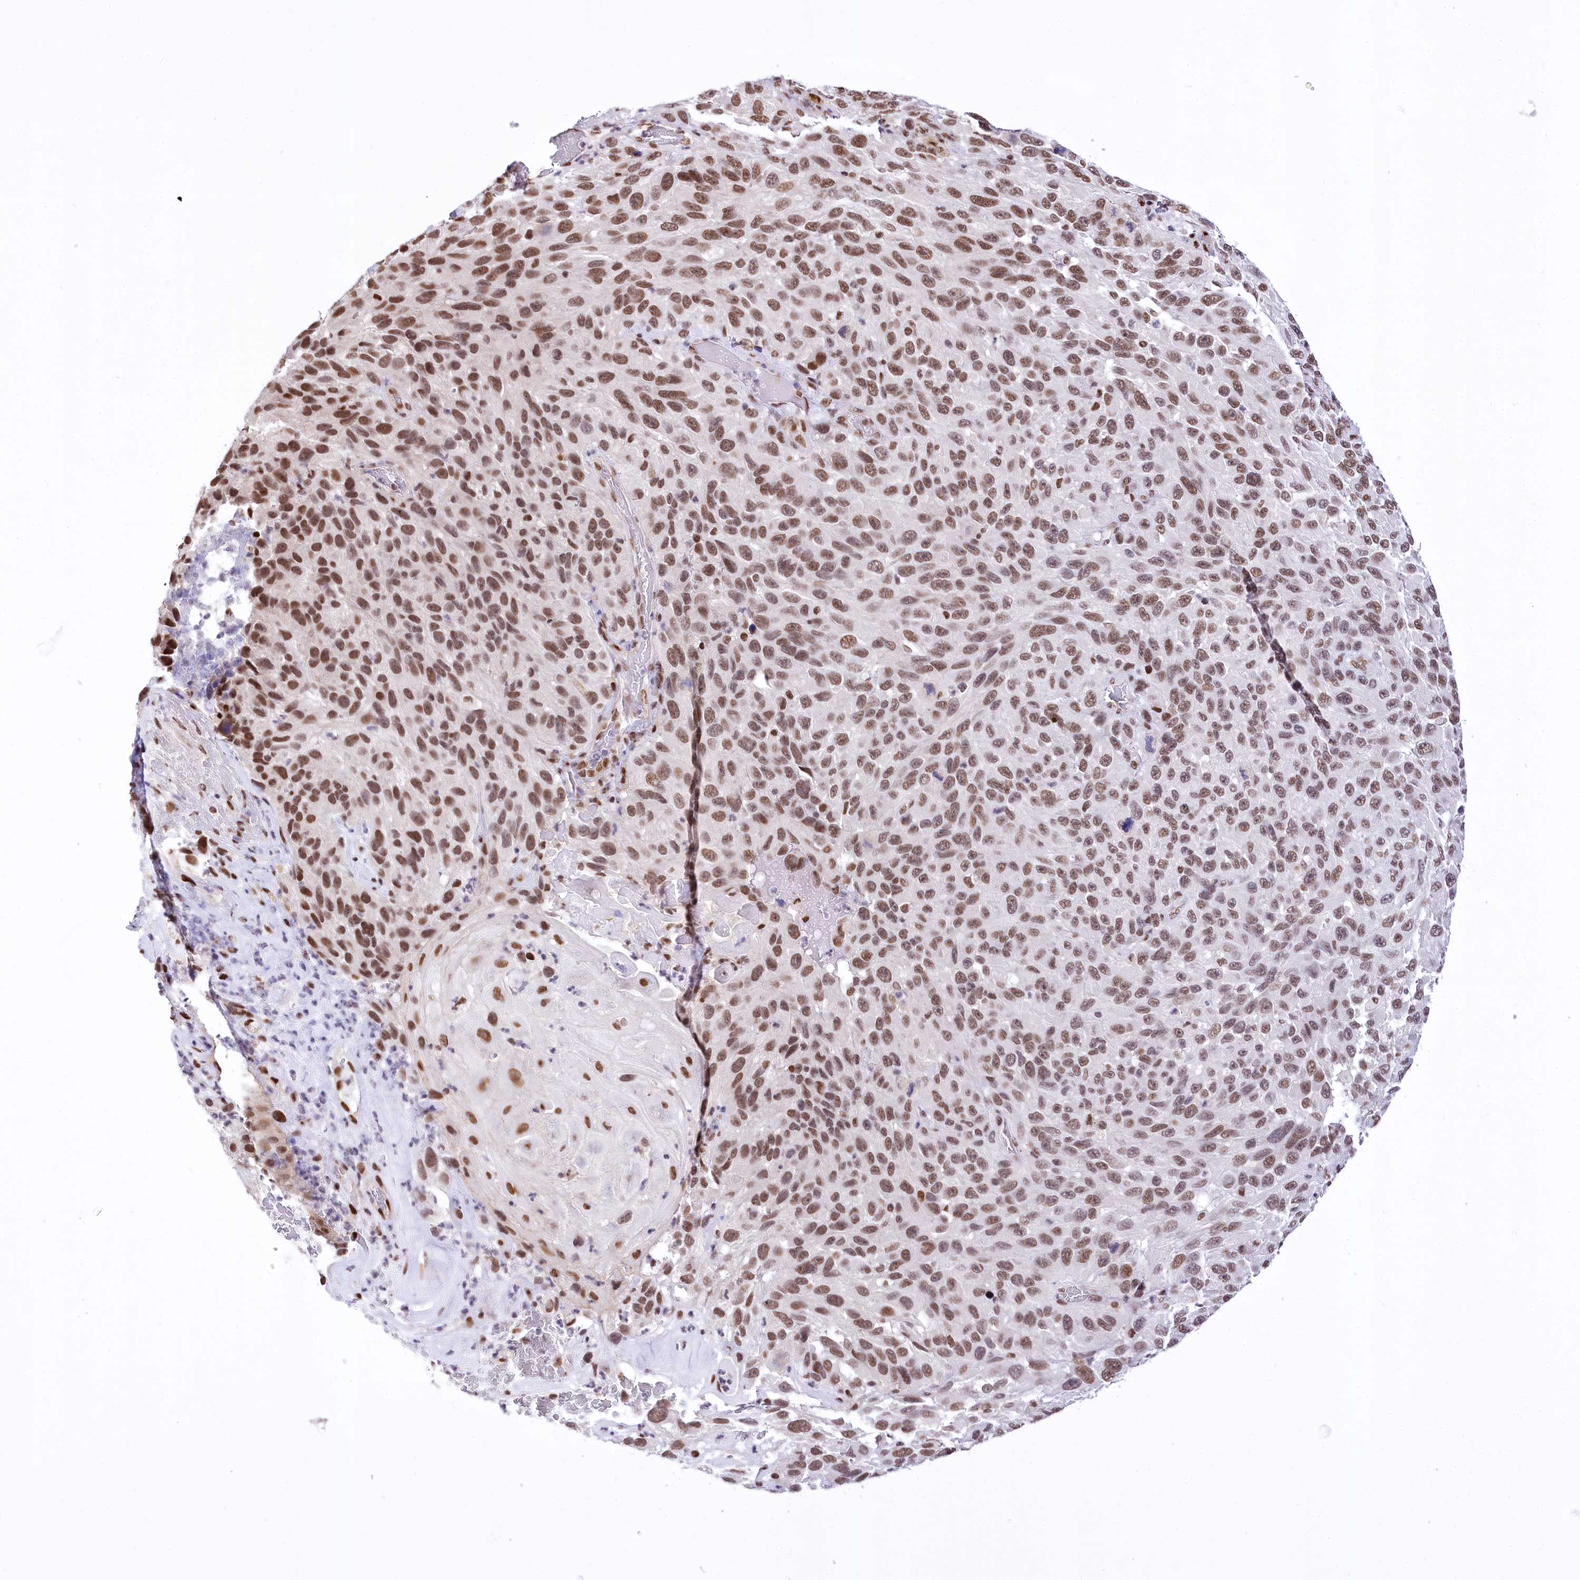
{"staining": {"intensity": "moderate", "quantity": ">75%", "location": "nuclear"}, "tissue": "melanoma", "cell_type": "Tumor cells", "image_type": "cancer", "snomed": [{"axis": "morphology", "description": "Malignant melanoma, NOS"}, {"axis": "topography", "description": "Skin"}], "caption": "Immunohistochemistry (DAB) staining of human melanoma reveals moderate nuclear protein staining in about >75% of tumor cells.", "gene": "POU4F3", "patient": {"sex": "female", "age": 96}}